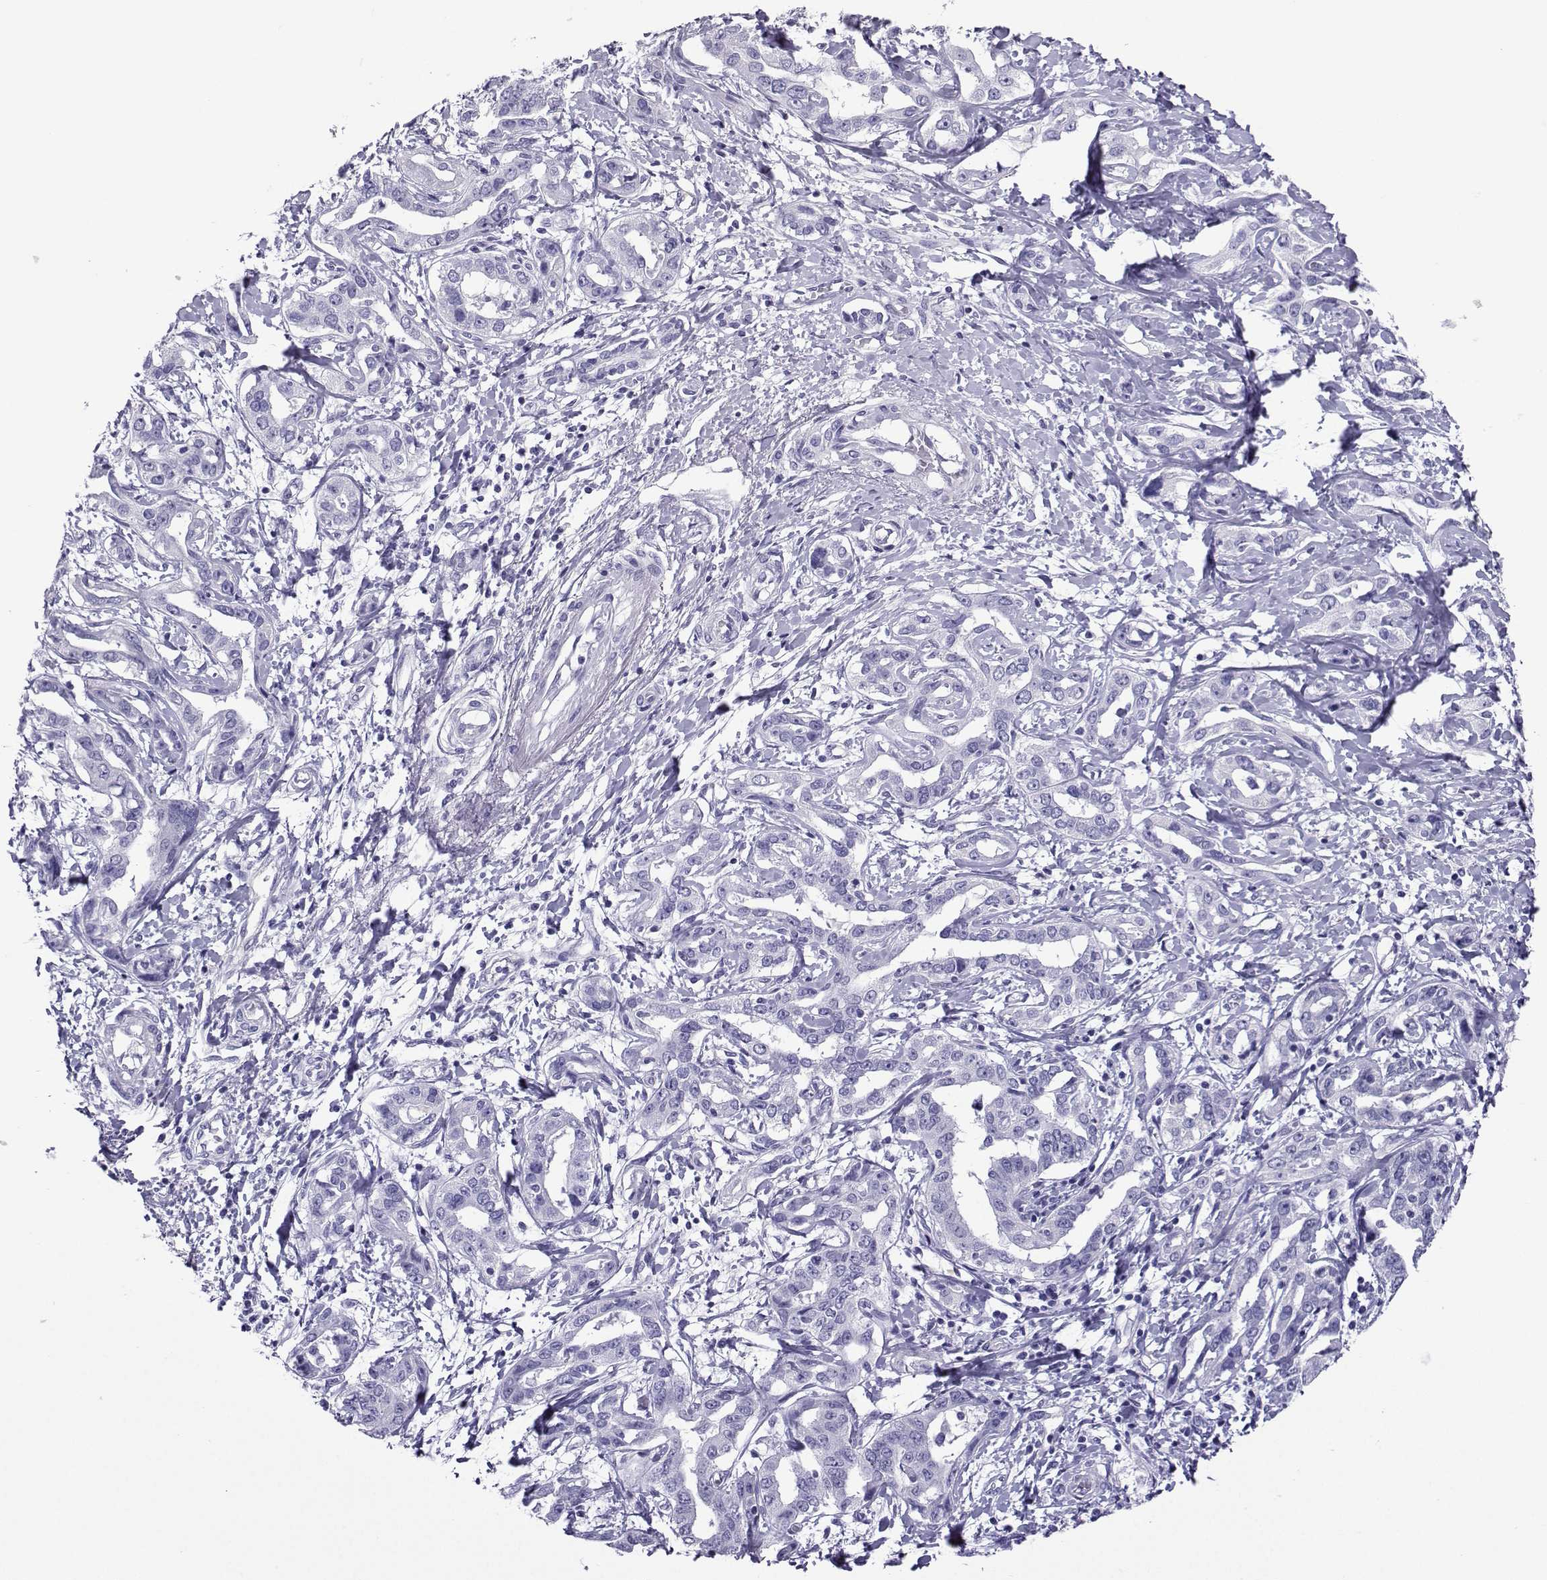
{"staining": {"intensity": "negative", "quantity": "none", "location": "none"}, "tissue": "liver cancer", "cell_type": "Tumor cells", "image_type": "cancer", "snomed": [{"axis": "morphology", "description": "Cholangiocarcinoma"}, {"axis": "topography", "description": "Liver"}], "caption": "The immunohistochemistry (IHC) image has no significant expression in tumor cells of liver cholangiocarcinoma tissue.", "gene": "CD109", "patient": {"sex": "male", "age": 59}}